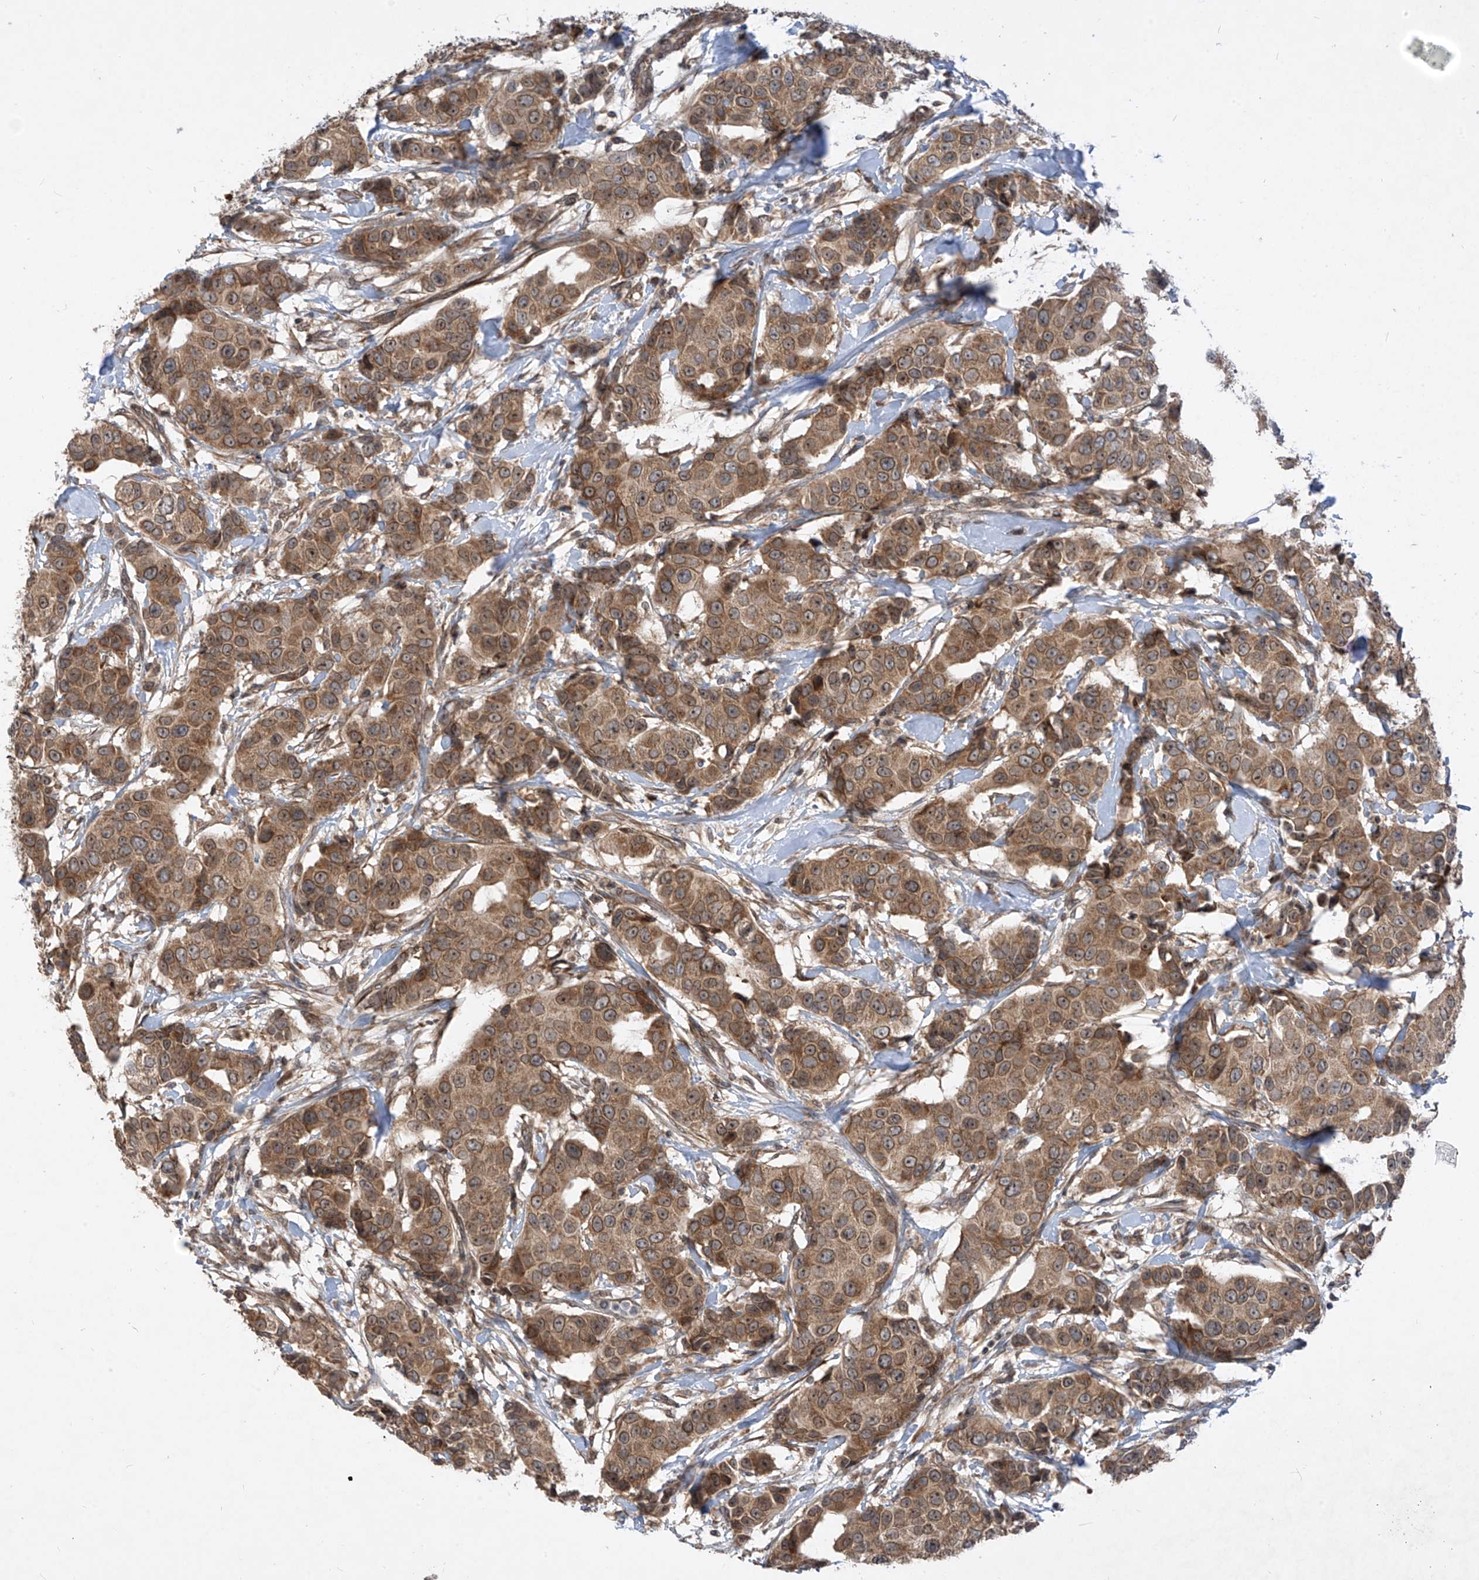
{"staining": {"intensity": "moderate", "quantity": ">75%", "location": "cytoplasmic/membranous"}, "tissue": "breast cancer", "cell_type": "Tumor cells", "image_type": "cancer", "snomed": [{"axis": "morphology", "description": "Normal tissue, NOS"}, {"axis": "morphology", "description": "Duct carcinoma"}, {"axis": "topography", "description": "Breast"}], "caption": "An IHC image of neoplastic tissue is shown. Protein staining in brown labels moderate cytoplasmic/membranous positivity in breast cancer within tumor cells. The protein is stained brown, and the nuclei are stained in blue (DAB IHC with brightfield microscopy, high magnification).", "gene": "RPL34", "patient": {"sex": "female", "age": 39}}